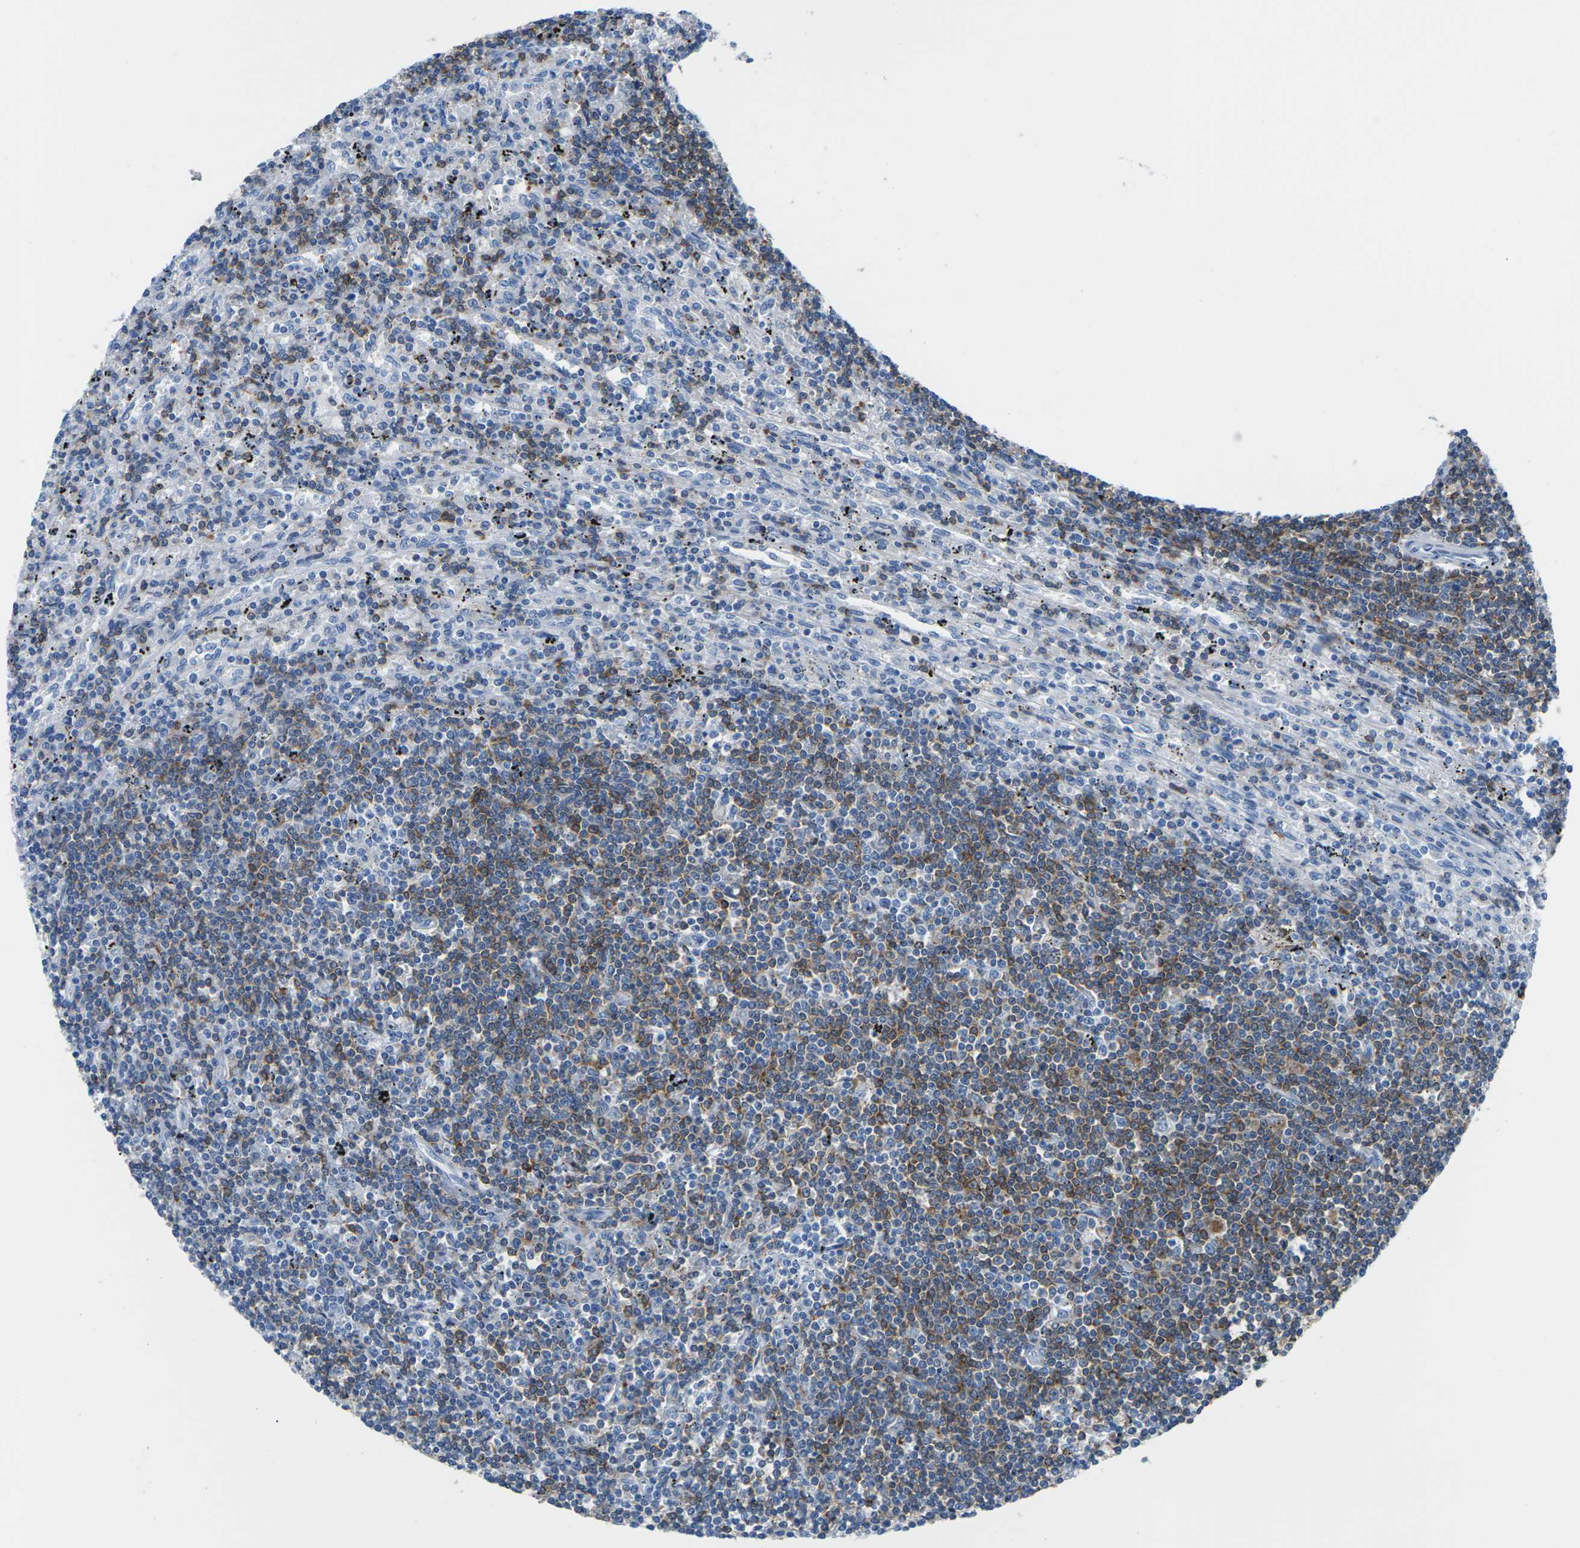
{"staining": {"intensity": "moderate", "quantity": "25%-75%", "location": "cytoplasmic/membranous"}, "tissue": "lymphoma", "cell_type": "Tumor cells", "image_type": "cancer", "snomed": [{"axis": "morphology", "description": "Malignant lymphoma, non-Hodgkin's type, Low grade"}, {"axis": "topography", "description": "Spleen"}], "caption": "Malignant lymphoma, non-Hodgkin's type (low-grade) tissue displays moderate cytoplasmic/membranous positivity in approximately 25%-75% of tumor cells", "gene": "SYNGR2", "patient": {"sex": "male", "age": 76}}